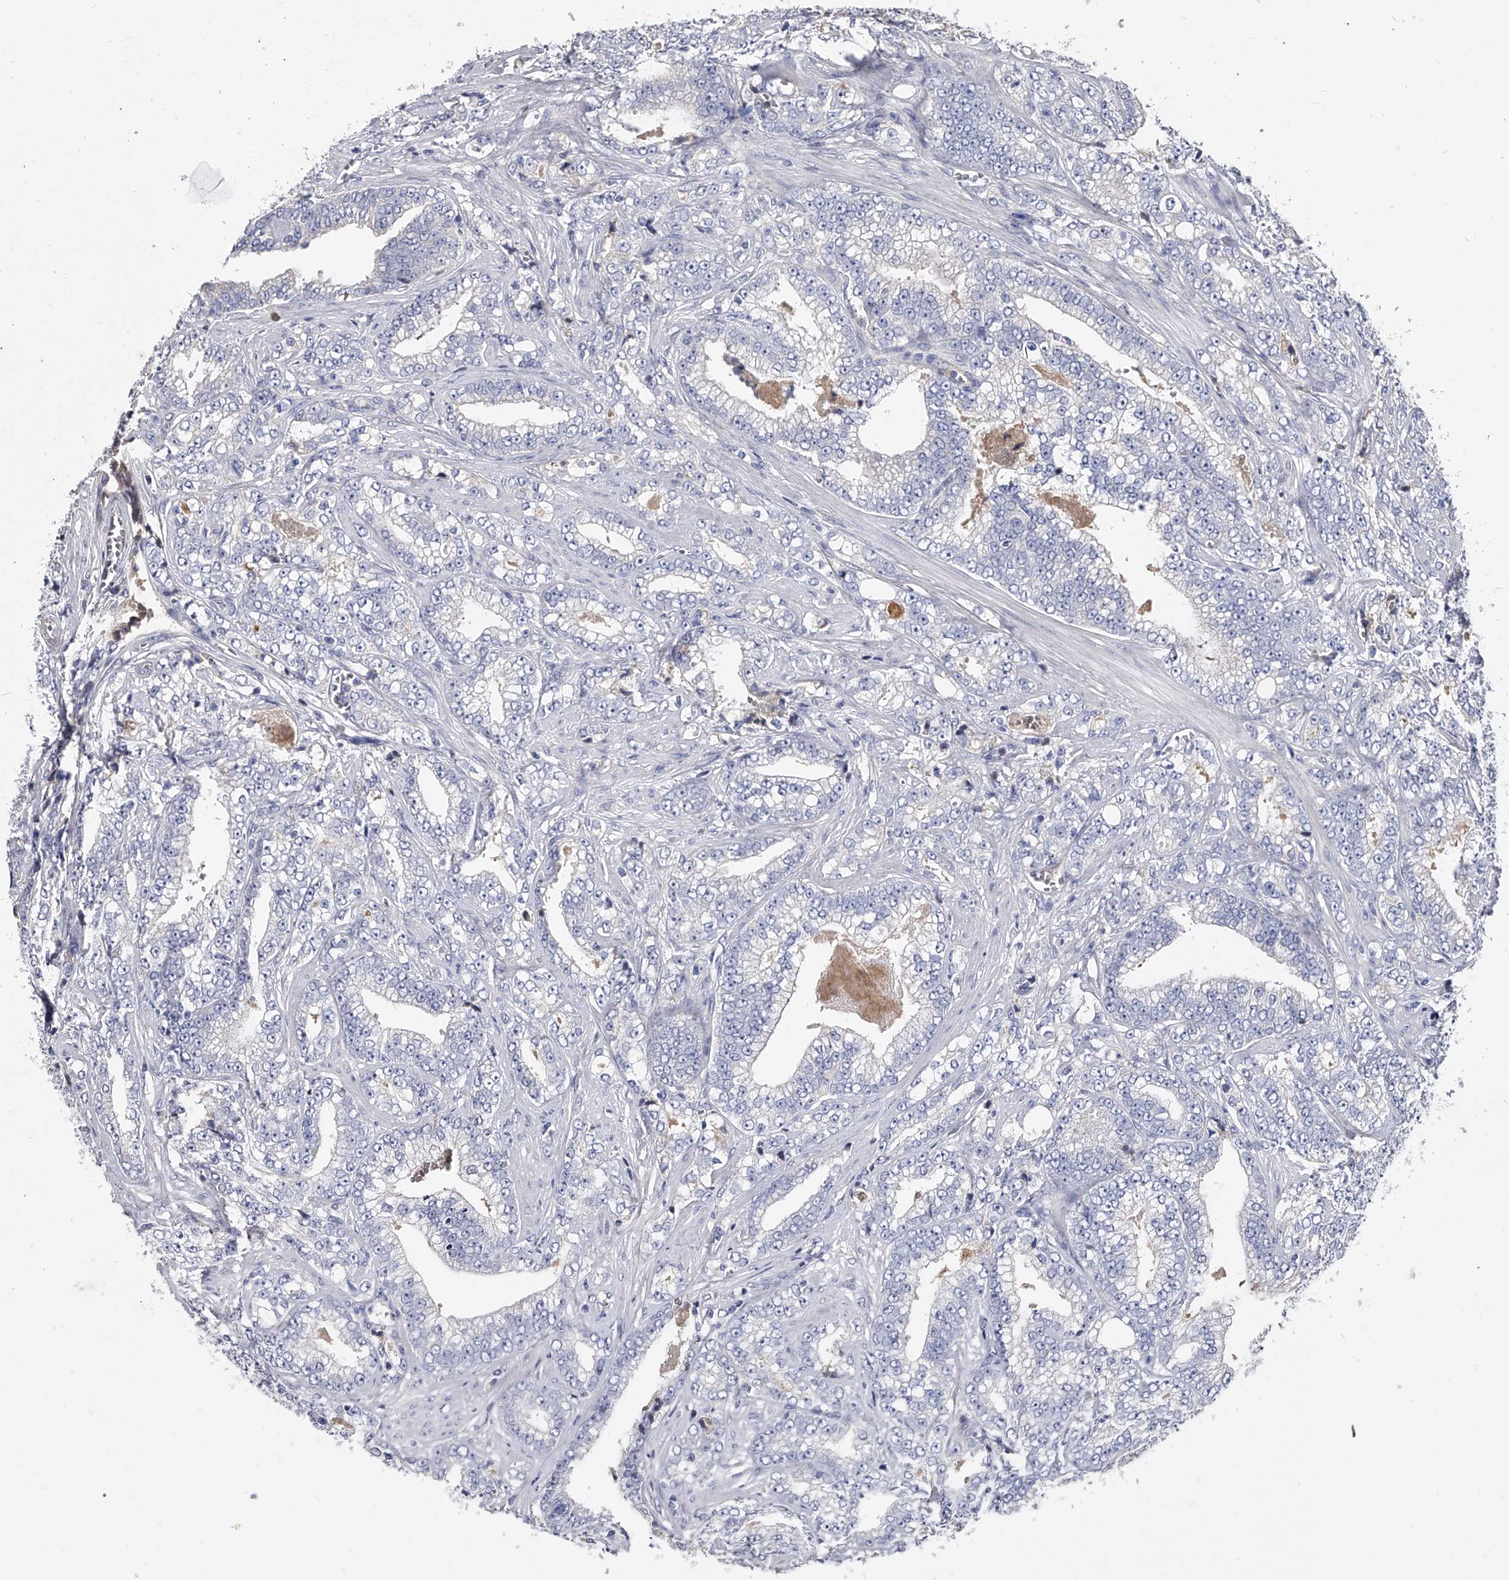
{"staining": {"intensity": "negative", "quantity": "none", "location": "none"}, "tissue": "prostate cancer", "cell_type": "Tumor cells", "image_type": "cancer", "snomed": [{"axis": "morphology", "description": "Adenocarcinoma, High grade"}, {"axis": "topography", "description": "Prostate and seminal vesicle, NOS"}], "caption": "This is a image of immunohistochemistry (IHC) staining of prostate cancer, which shows no positivity in tumor cells.", "gene": "EFCAB7", "patient": {"sex": "male", "age": 67}}